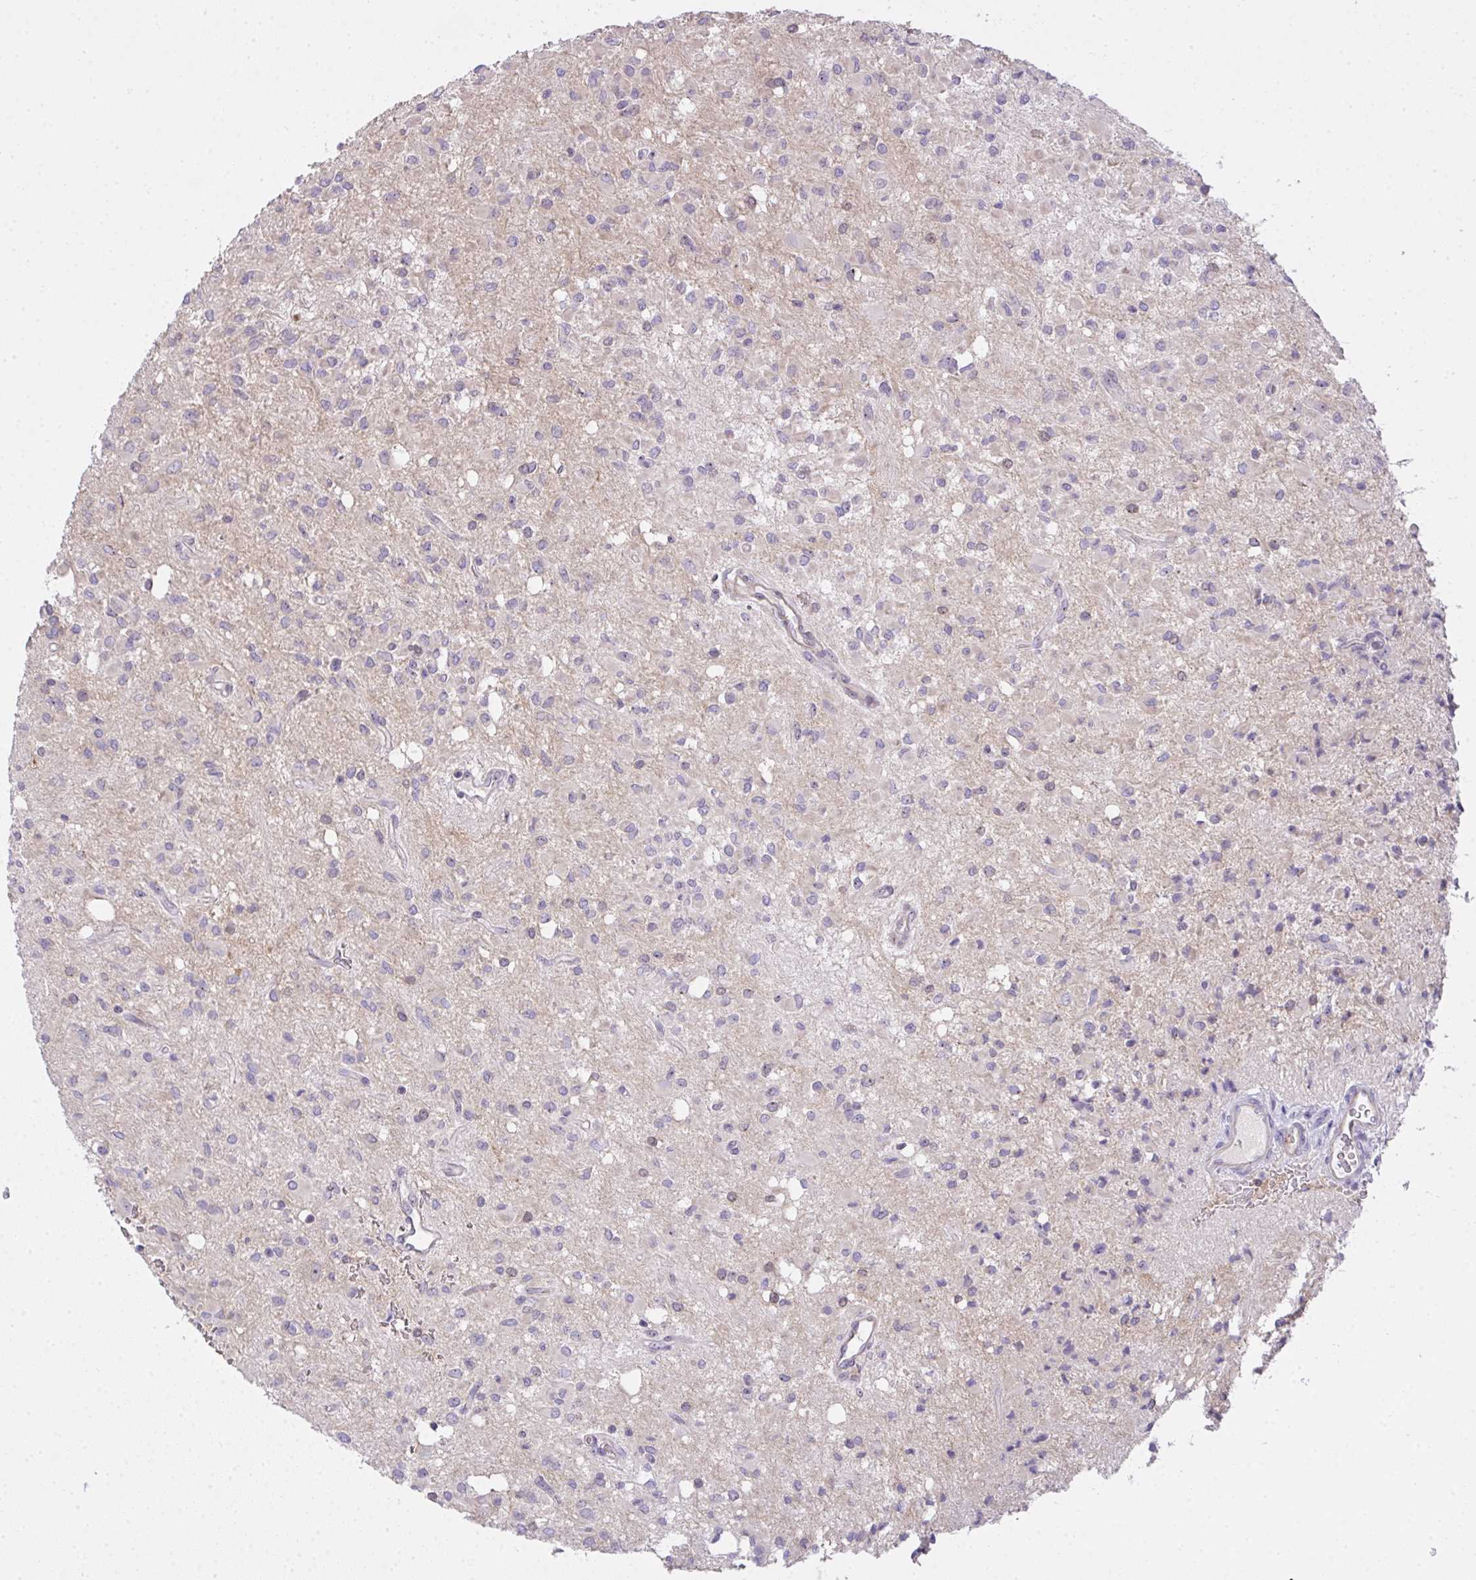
{"staining": {"intensity": "moderate", "quantity": "<25%", "location": "nuclear"}, "tissue": "glioma", "cell_type": "Tumor cells", "image_type": "cancer", "snomed": [{"axis": "morphology", "description": "Glioma, malignant, Low grade"}, {"axis": "topography", "description": "Brain"}], "caption": "Immunohistochemical staining of glioma demonstrates low levels of moderate nuclear protein staining in about <25% of tumor cells.", "gene": "NT5C1A", "patient": {"sex": "female", "age": 33}}